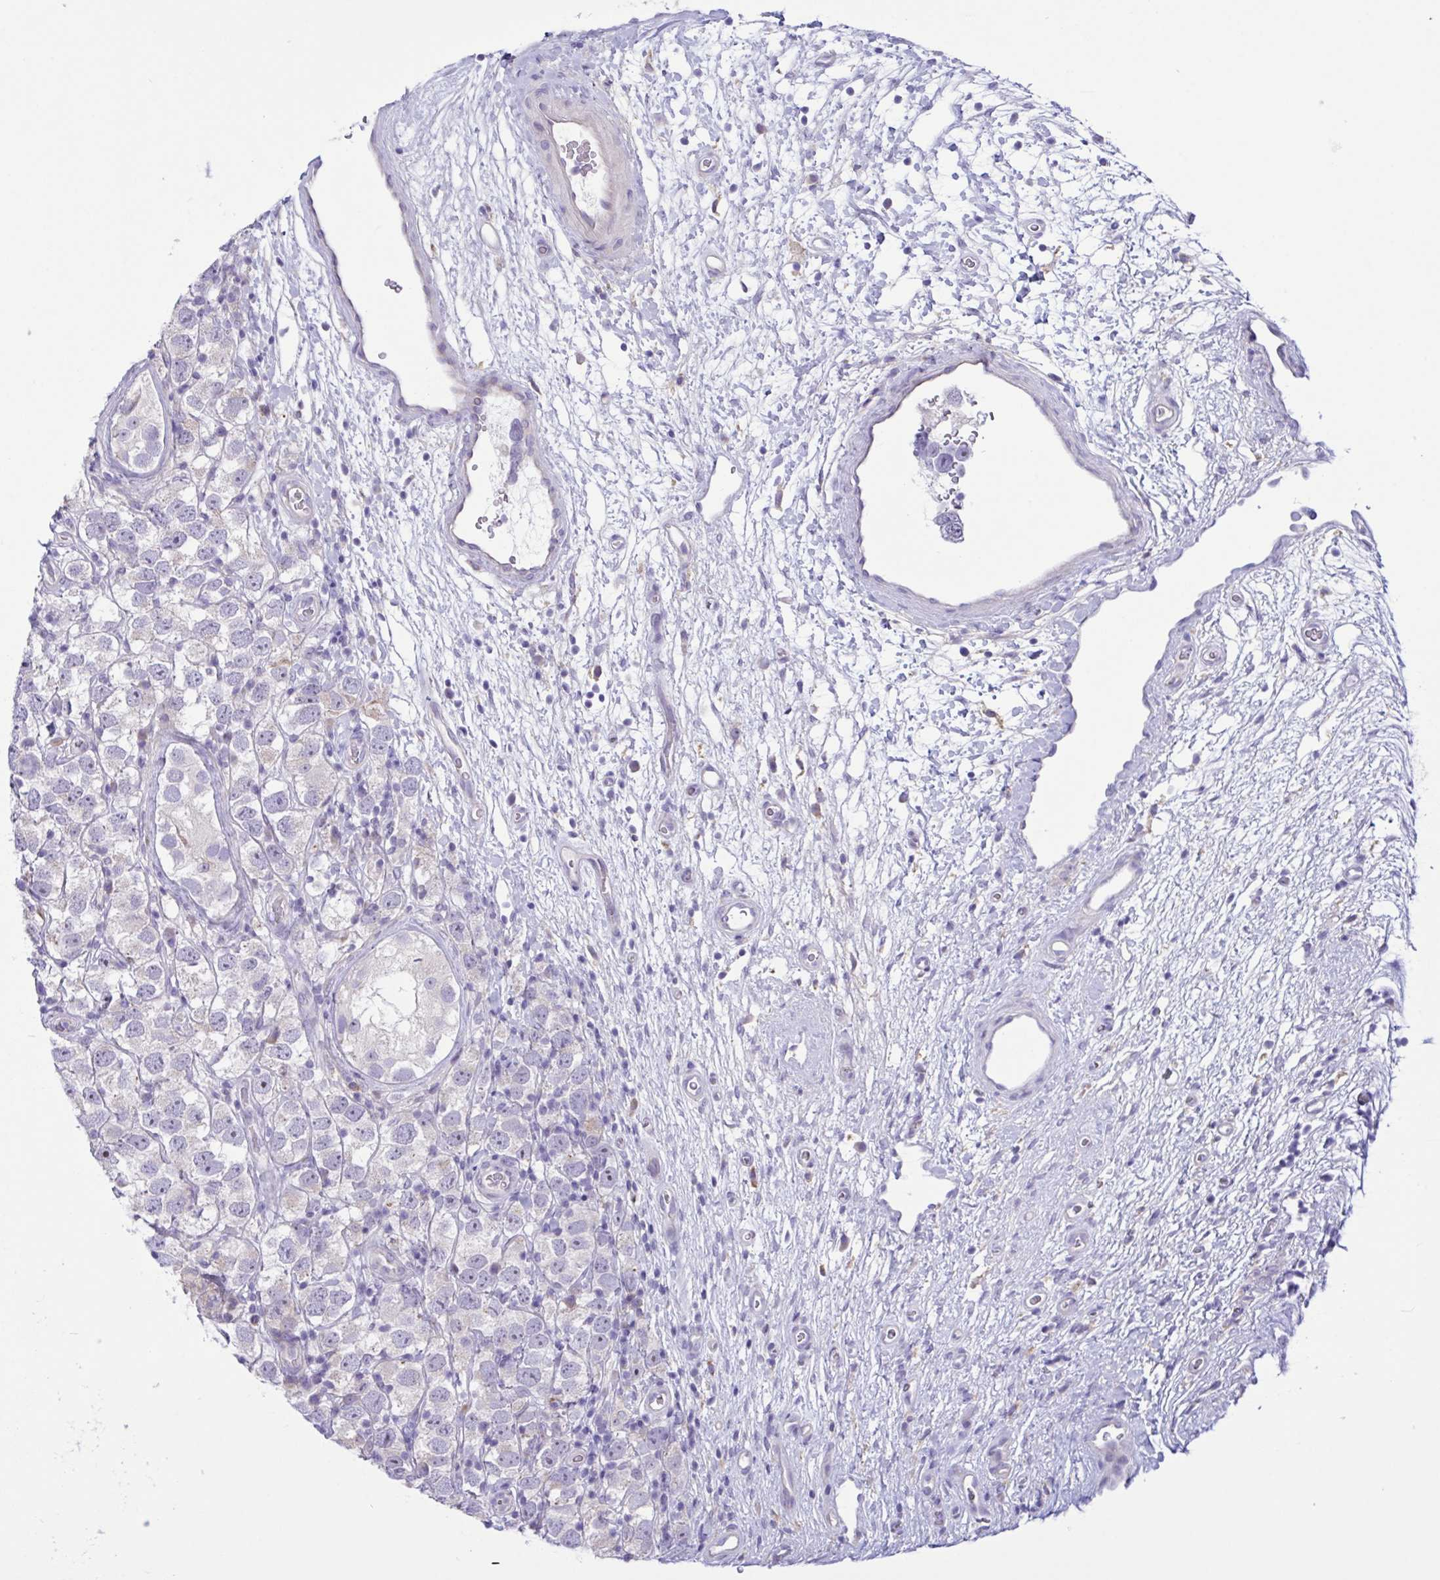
{"staining": {"intensity": "negative", "quantity": "none", "location": "none"}, "tissue": "testis cancer", "cell_type": "Tumor cells", "image_type": "cancer", "snomed": [{"axis": "morphology", "description": "Seminoma, NOS"}, {"axis": "topography", "description": "Testis"}], "caption": "Human testis cancer (seminoma) stained for a protein using immunohistochemistry (IHC) reveals no staining in tumor cells.", "gene": "DSC3", "patient": {"sex": "male", "age": 26}}